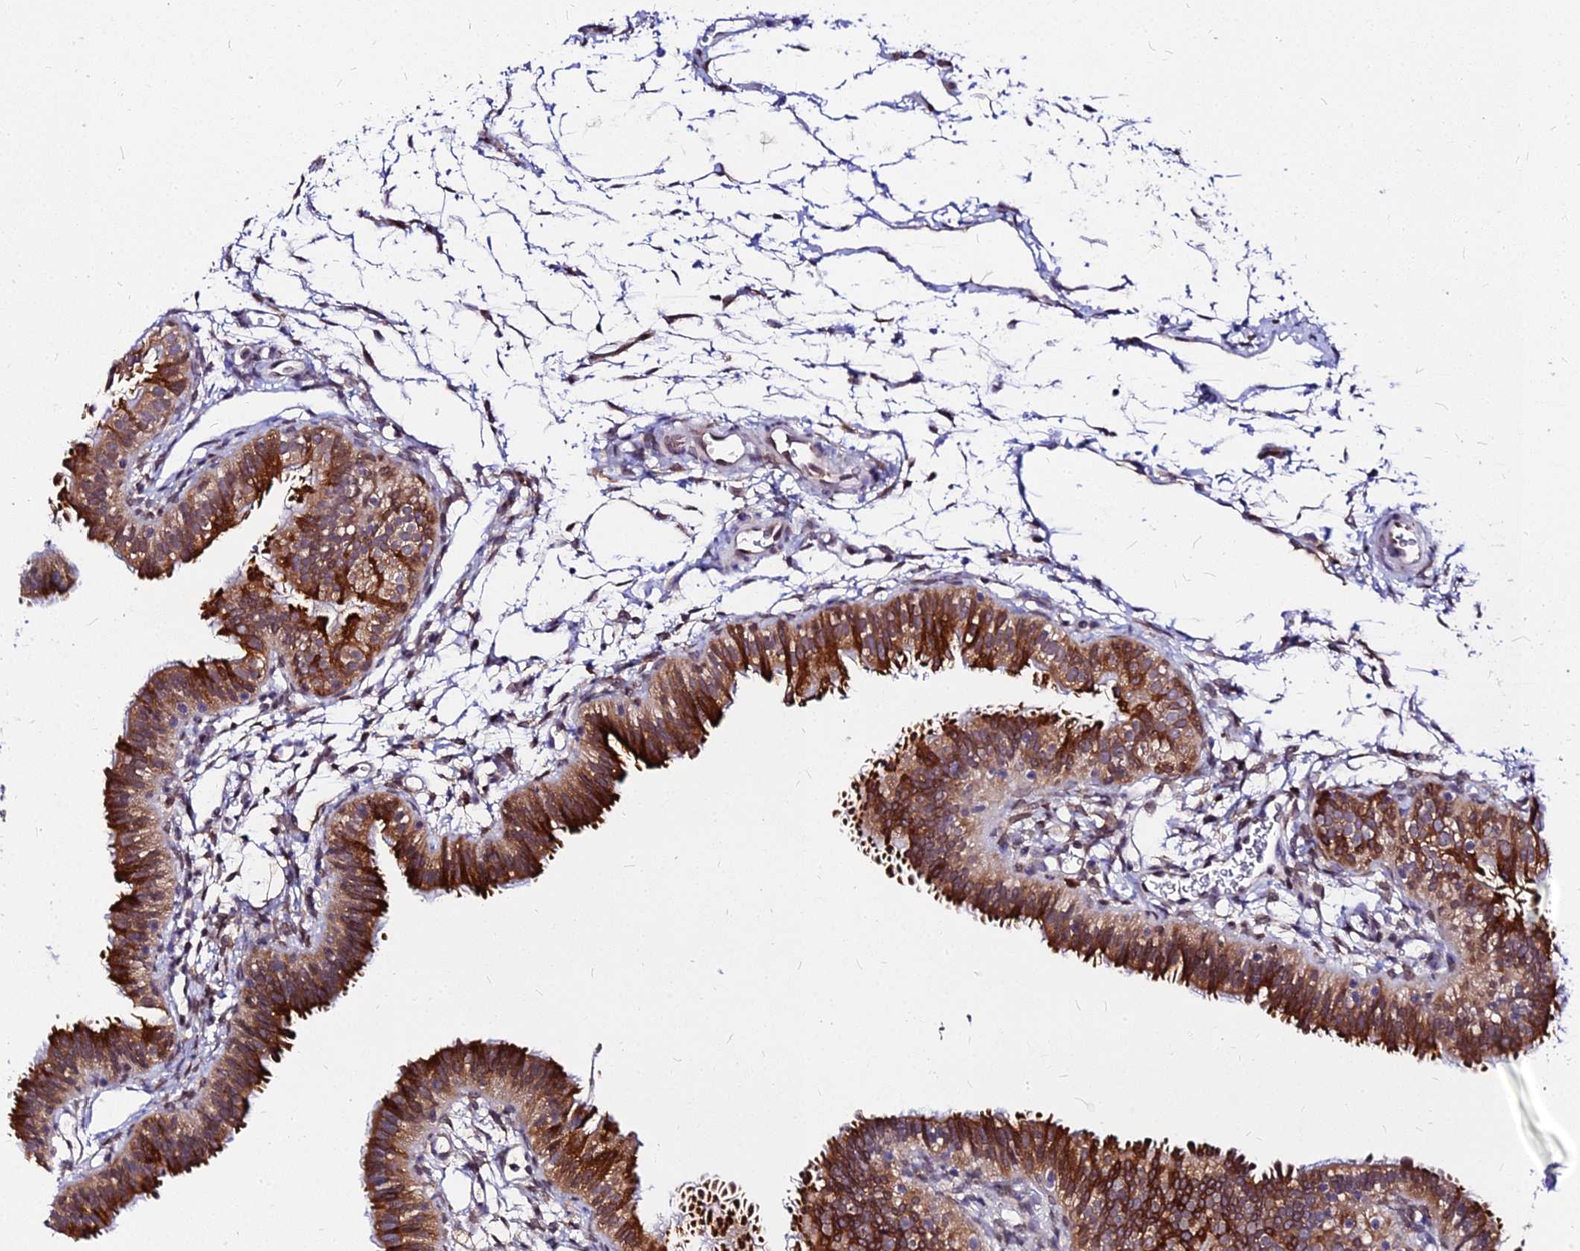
{"staining": {"intensity": "strong", "quantity": ">75%", "location": "cytoplasmic/membranous"}, "tissue": "fallopian tube", "cell_type": "Glandular cells", "image_type": "normal", "snomed": [{"axis": "morphology", "description": "Normal tissue, NOS"}, {"axis": "topography", "description": "Fallopian tube"}], "caption": "Immunohistochemical staining of benign fallopian tube reveals >75% levels of strong cytoplasmic/membranous protein staining in about >75% of glandular cells. The protein is shown in brown color, while the nuclei are stained blue.", "gene": "RNF121", "patient": {"sex": "female", "age": 35}}